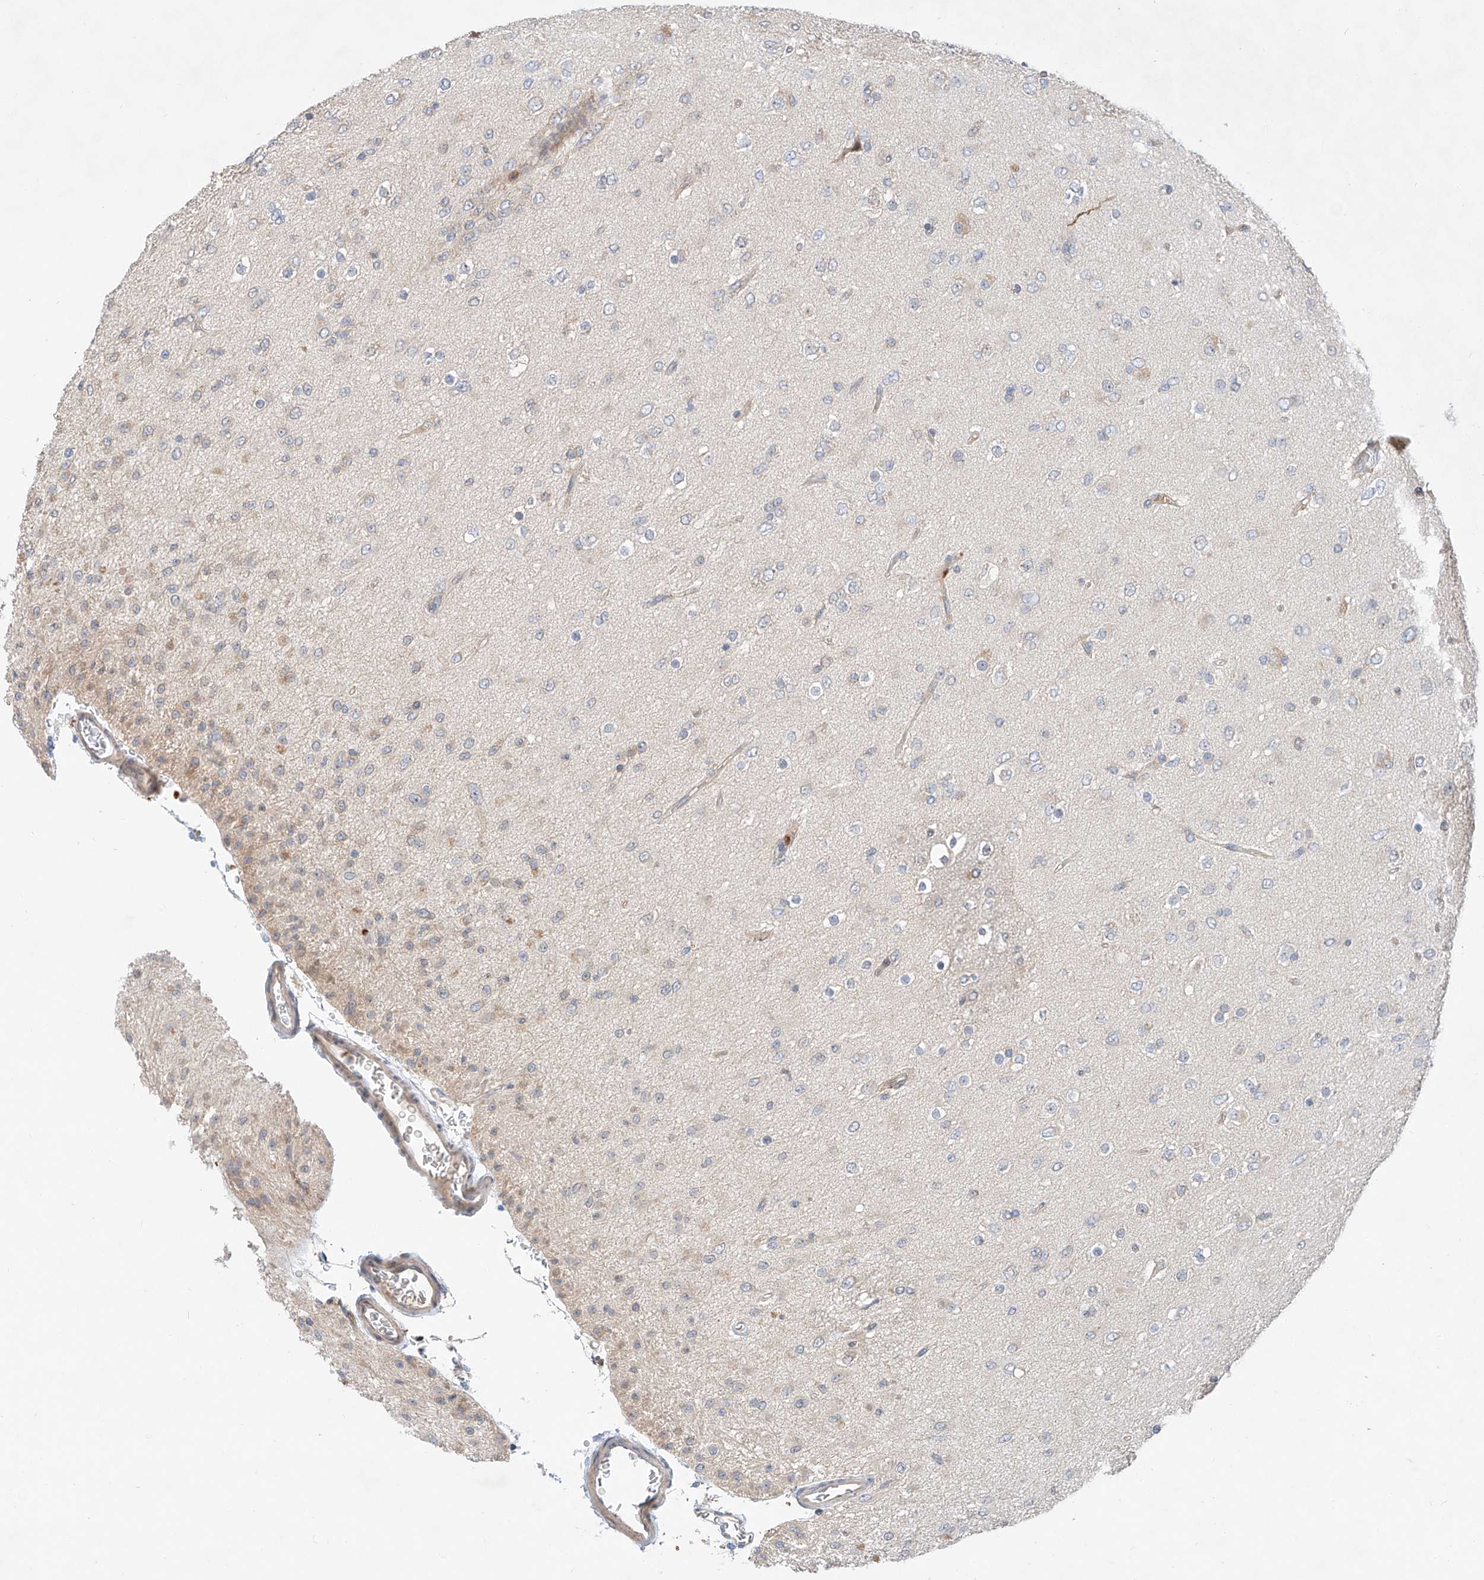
{"staining": {"intensity": "negative", "quantity": "none", "location": "none"}, "tissue": "glioma", "cell_type": "Tumor cells", "image_type": "cancer", "snomed": [{"axis": "morphology", "description": "Glioma, malignant, Low grade"}, {"axis": "topography", "description": "Brain"}], "caption": "Immunohistochemistry histopathology image of malignant low-grade glioma stained for a protein (brown), which shows no staining in tumor cells.", "gene": "RUSC1", "patient": {"sex": "male", "age": 65}}